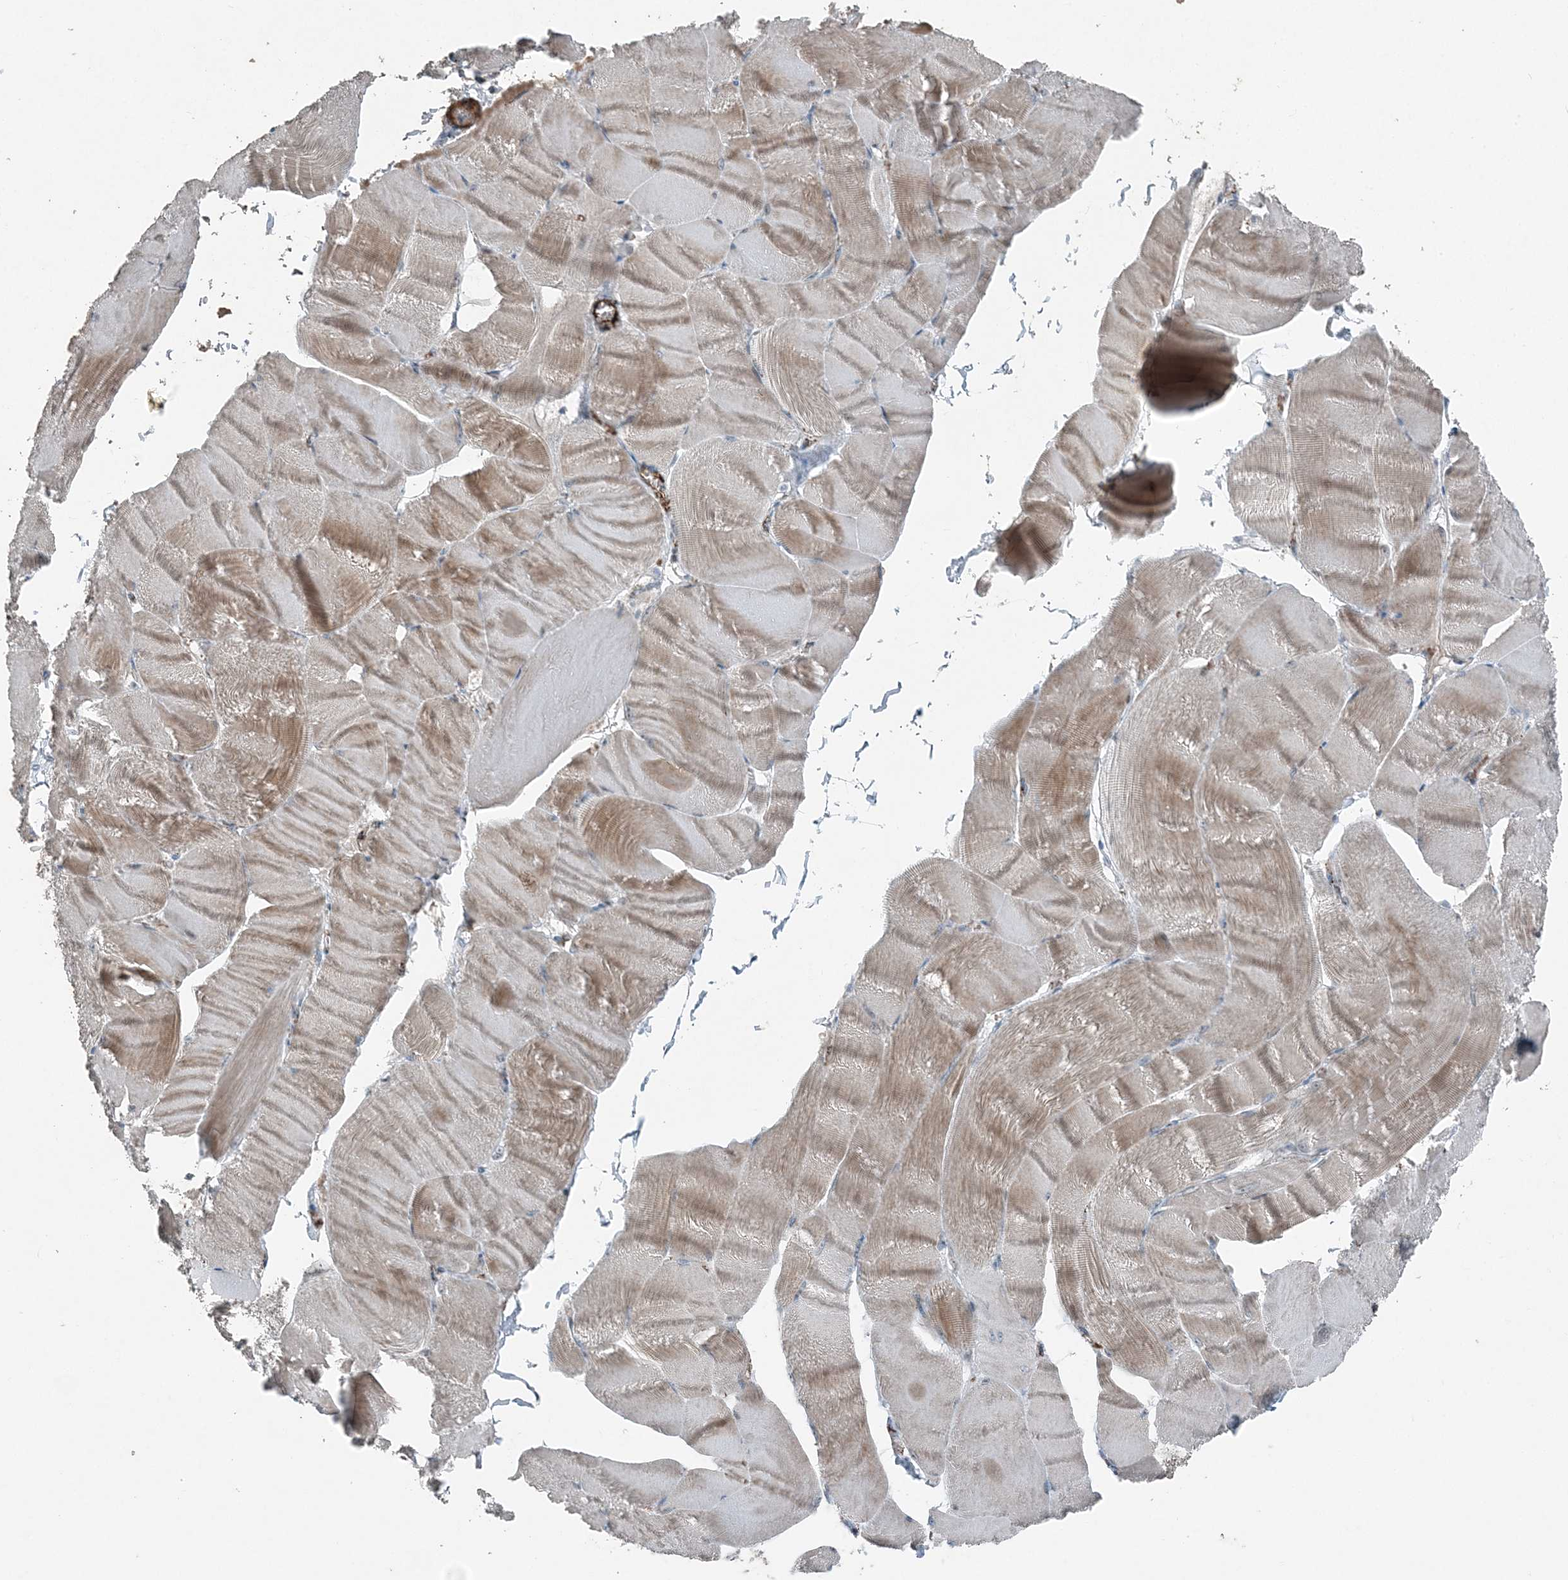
{"staining": {"intensity": "moderate", "quantity": ">75%", "location": "cytoplasmic/membranous"}, "tissue": "skeletal muscle", "cell_type": "Myocytes", "image_type": "normal", "snomed": [{"axis": "morphology", "description": "Normal tissue, NOS"}, {"axis": "morphology", "description": "Basal cell carcinoma"}, {"axis": "topography", "description": "Skeletal muscle"}], "caption": "Immunohistochemical staining of benign human skeletal muscle reveals moderate cytoplasmic/membranous protein expression in about >75% of myocytes.", "gene": "ELOVL7", "patient": {"sex": "female", "age": 64}}